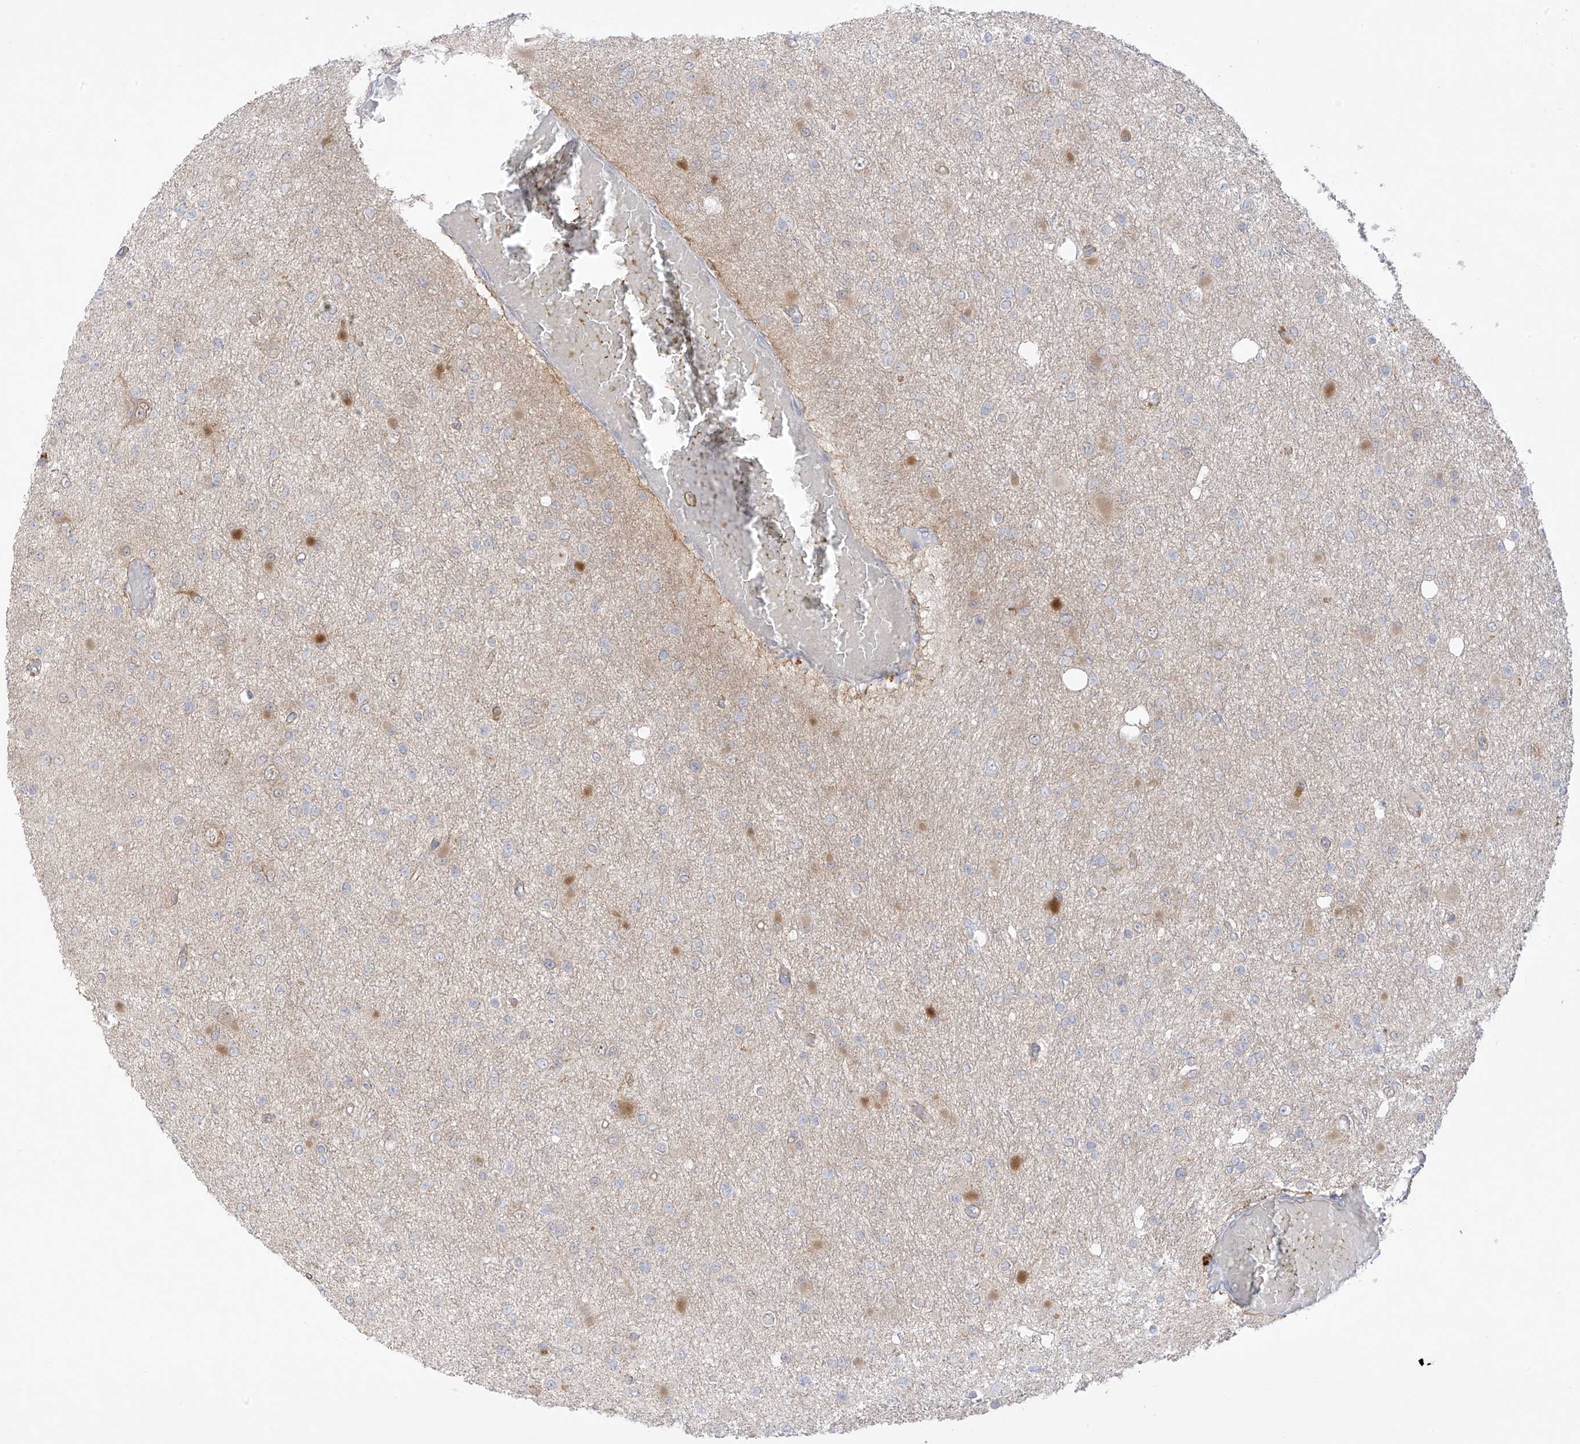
{"staining": {"intensity": "negative", "quantity": "none", "location": "none"}, "tissue": "glioma", "cell_type": "Tumor cells", "image_type": "cancer", "snomed": [{"axis": "morphology", "description": "Glioma, malignant, Low grade"}, {"axis": "topography", "description": "Brain"}], "caption": "A histopathology image of malignant low-grade glioma stained for a protein demonstrates no brown staining in tumor cells.", "gene": "EIPR1", "patient": {"sex": "female", "age": 22}}